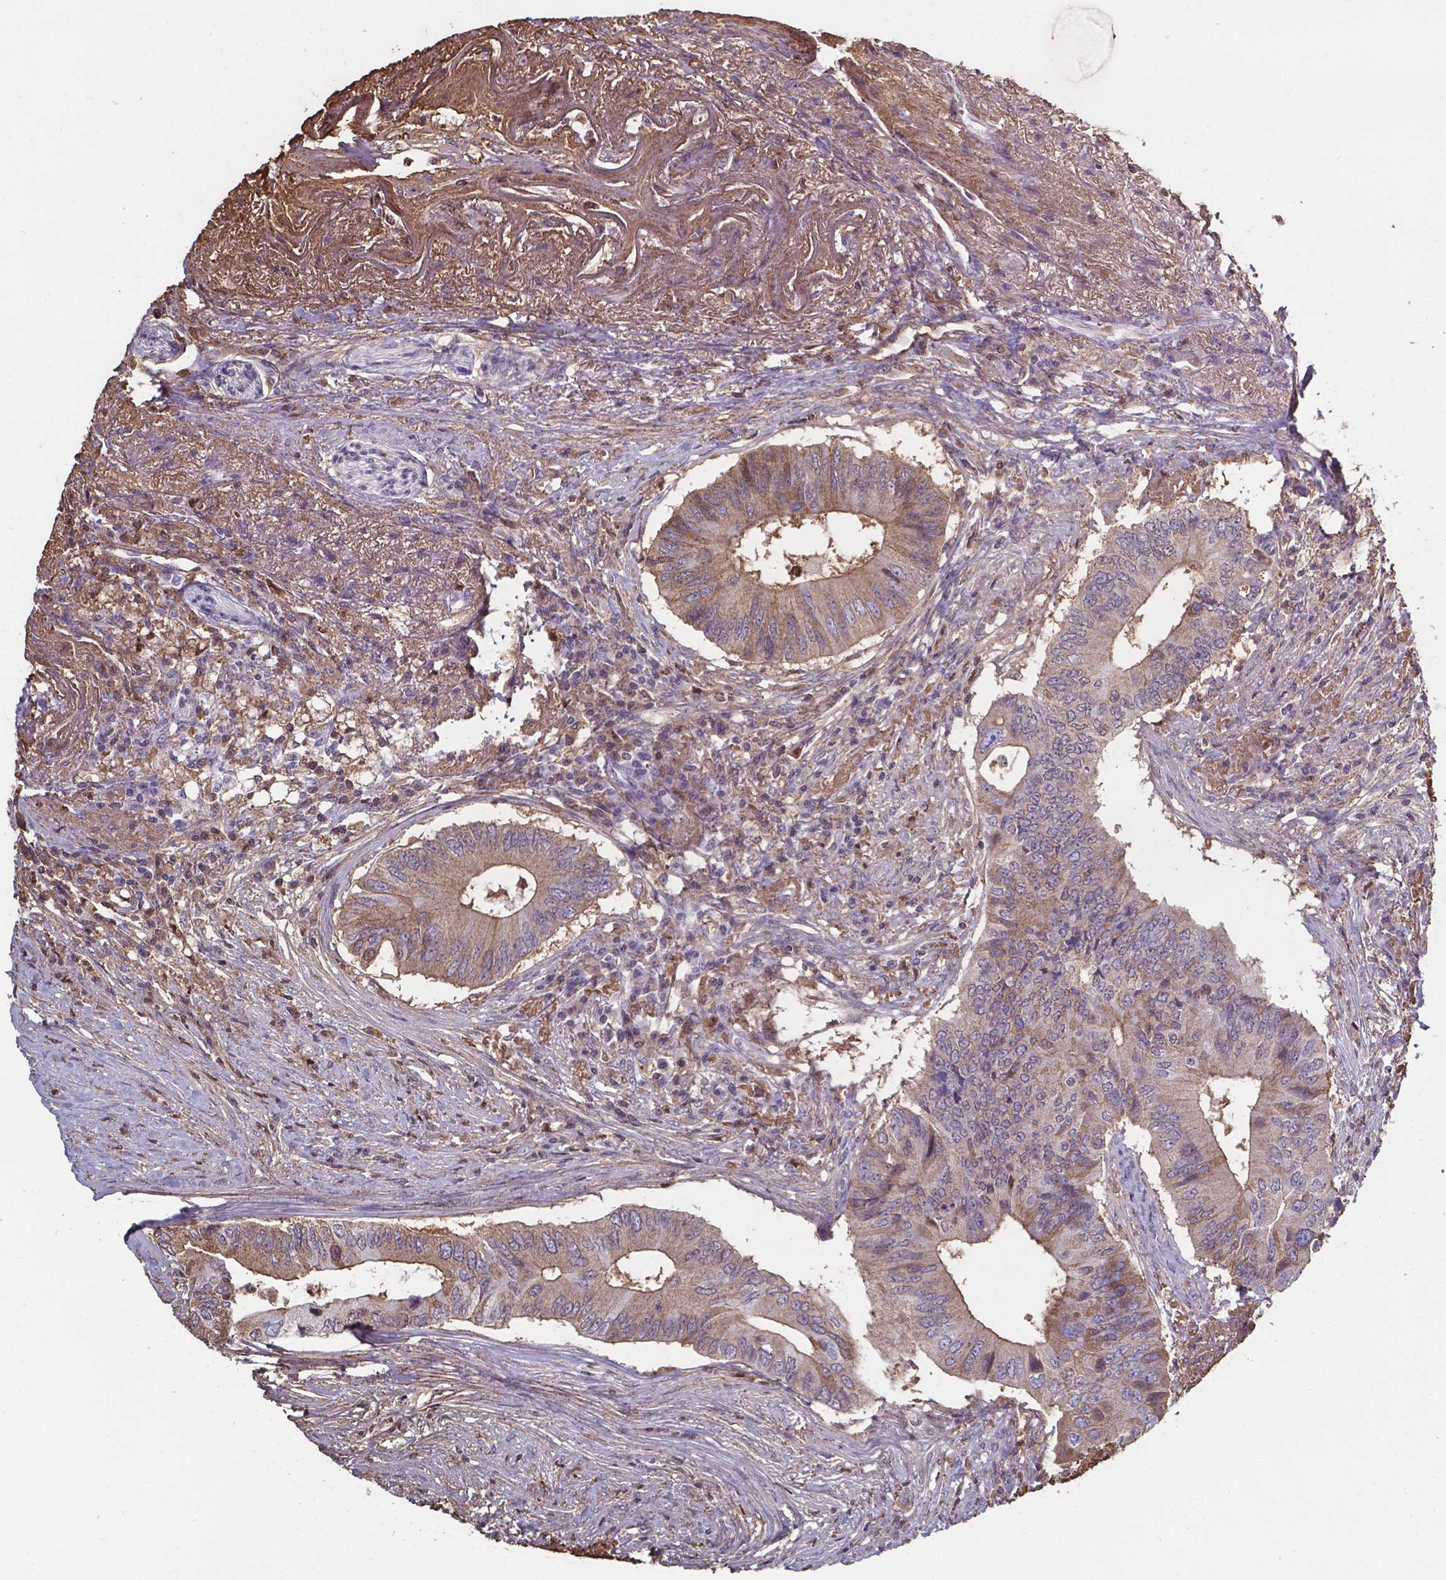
{"staining": {"intensity": "moderate", "quantity": ">75%", "location": "cytoplasmic/membranous"}, "tissue": "colorectal cancer", "cell_type": "Tumor cells", "image_type": "cancer", "snomed": [{"axis": "morphology", "description": "Adenocarcinoma, NOS"}, {"axis": "topography", "description": "Colon"}], "caption": "Protein analysis of colorectal cancer tissue reveals moderate cytoplasmic/membranous staining in approximately >75% of tumor cells. The staining was performed using DAB (3,3'-diaminobenzidine), with brown indicating positive protein expression. Nuclei are stained blue with hematoxylin.", "gene": "SERPINA1", "patient": {"sex": "male", "age": 71}}